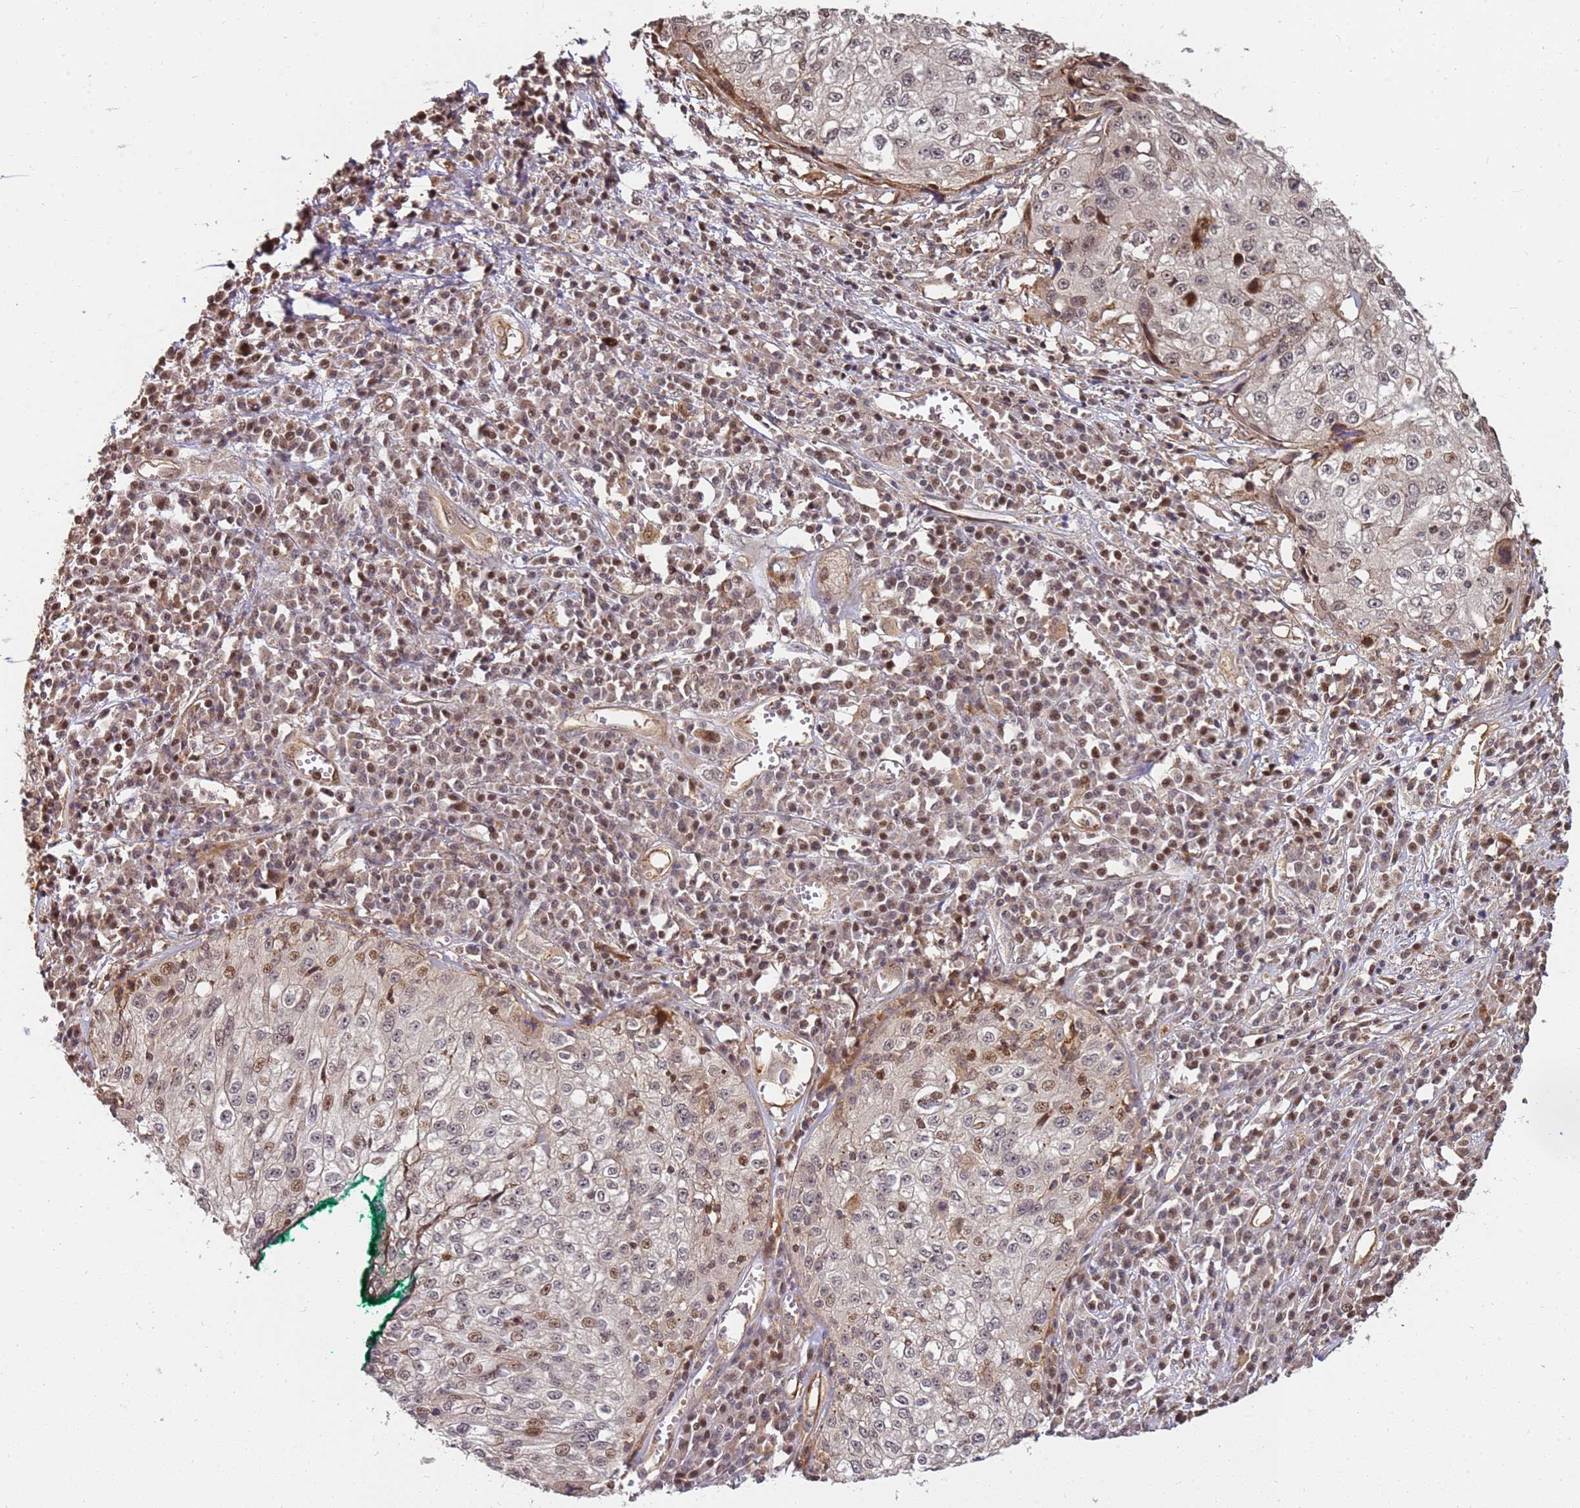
{"staining": {"intensity": "moderate", "quantity": "<25%", "location": "nuclear"}, "tissue": "cervical cancer", "cell_type": "Tumor cells", "image_type": "cancer", "snomed": [{"axis": "morphology", "description": "Squamous cell carcinoma, NOS"}, {"axis": "topography", "description": "Cervix"}], "caption": "Protein expression analysis of cervical cancer exhibits moderate nuclear staining in approximately <25% of tumor cells.", "gene": "ST18", "patient": {"sex": "female", "age": 57}}